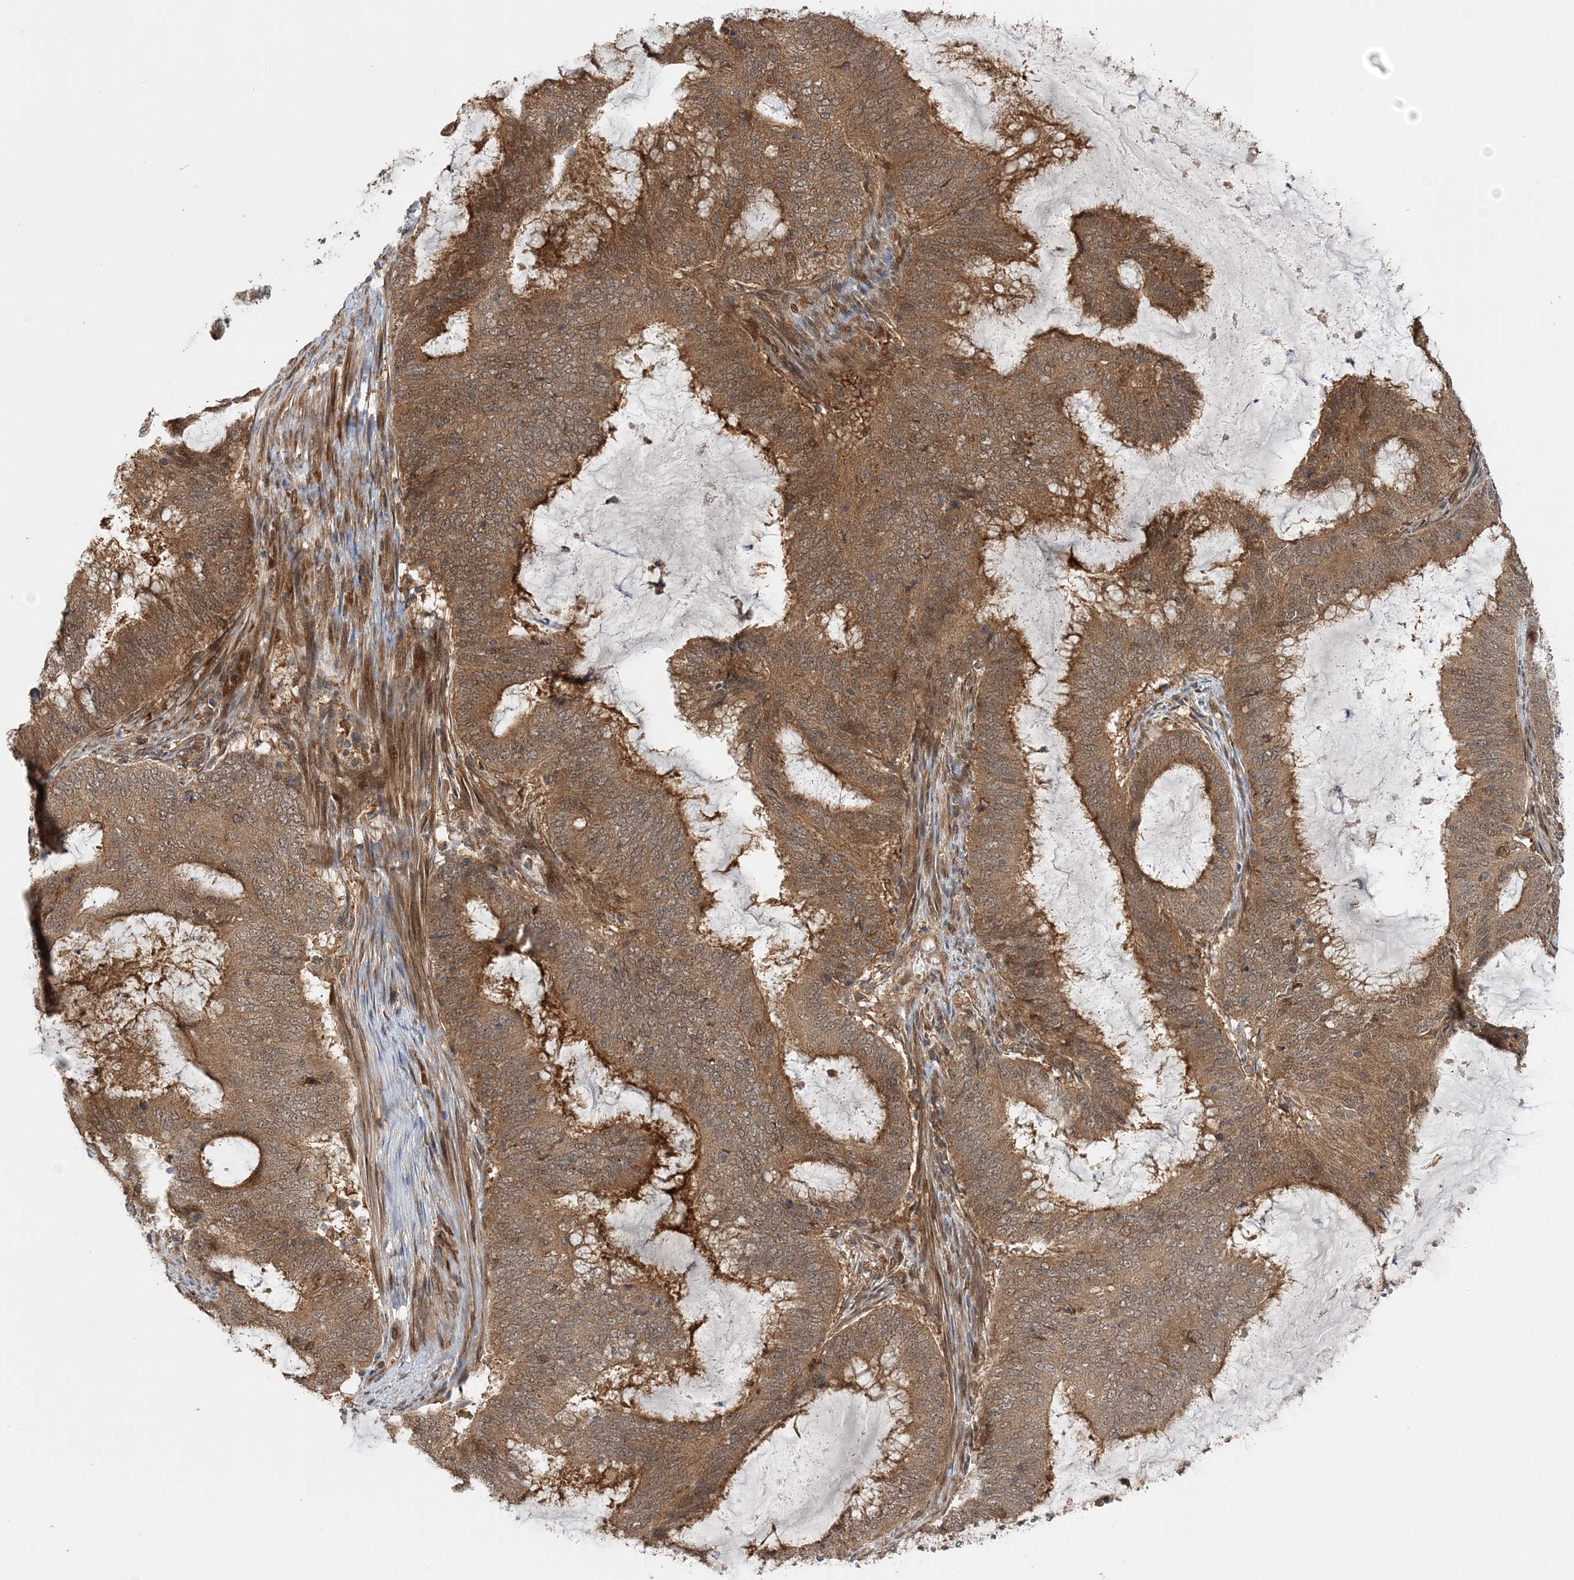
{"staining": {"intensity": "moderate", "quantity": ">75%", "location": "cytoplasmic/membranous"}, "tissue": "endometrial cancer", "cell_type": "Tumor cells", "image_type": "cancer", "snomed": [{"axis": "morphology", "description": "Adenocarcinoma, NOS"}, {"axis": "topography", "description": "Endometrium"}], "caption": "Endometrial adenocarcinoma was stained to show a protein in brown. There is medium levels of moderate cytoplasmic/membranous expression in about >75% of tumor cells.", "gene": "UBTD2", "patient": {"sex": "female", "age": 51}}